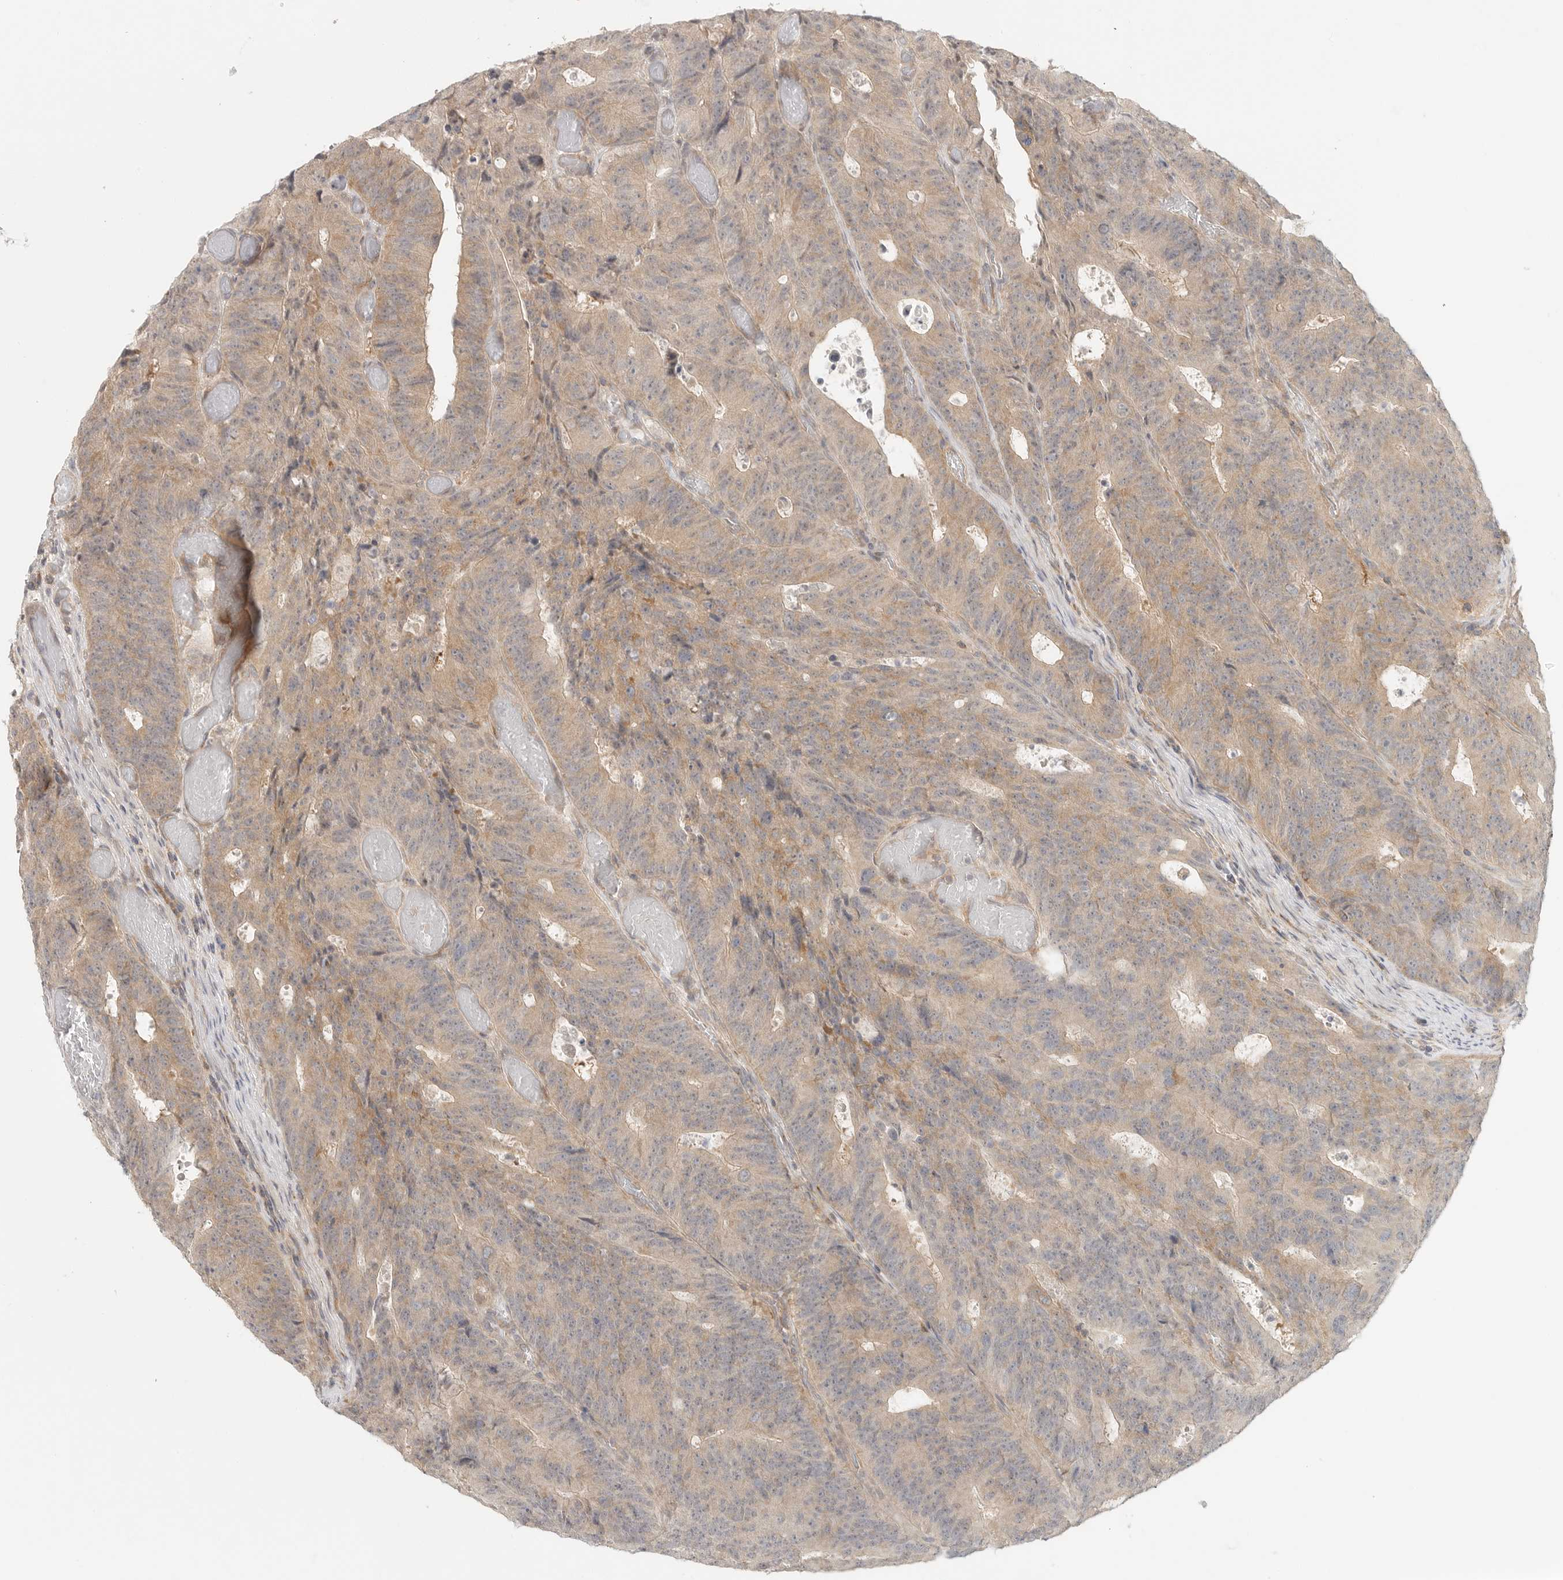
{"staining": {"intensity": "weak", "quantity": ">75%", "location": "cytoplasmic/membranous"}, "tissue": "colorectal cancer", "cell_type": "Tumor cells", "image_type": "cancer", "snomed": [{"axis": "morphology", "description": "Adenocarcinoma, NOS"}, {"axis": "topography", "description": "Colon"}], "caption": "Protein expression analysis of colorectal cancer (adenocarcinoma) displays weak cytoplasmic/membranous positivity in approximately >75% of tumor cells.", "gene": "HDAC6", "patient": {"sex": "male", "age": 87}}